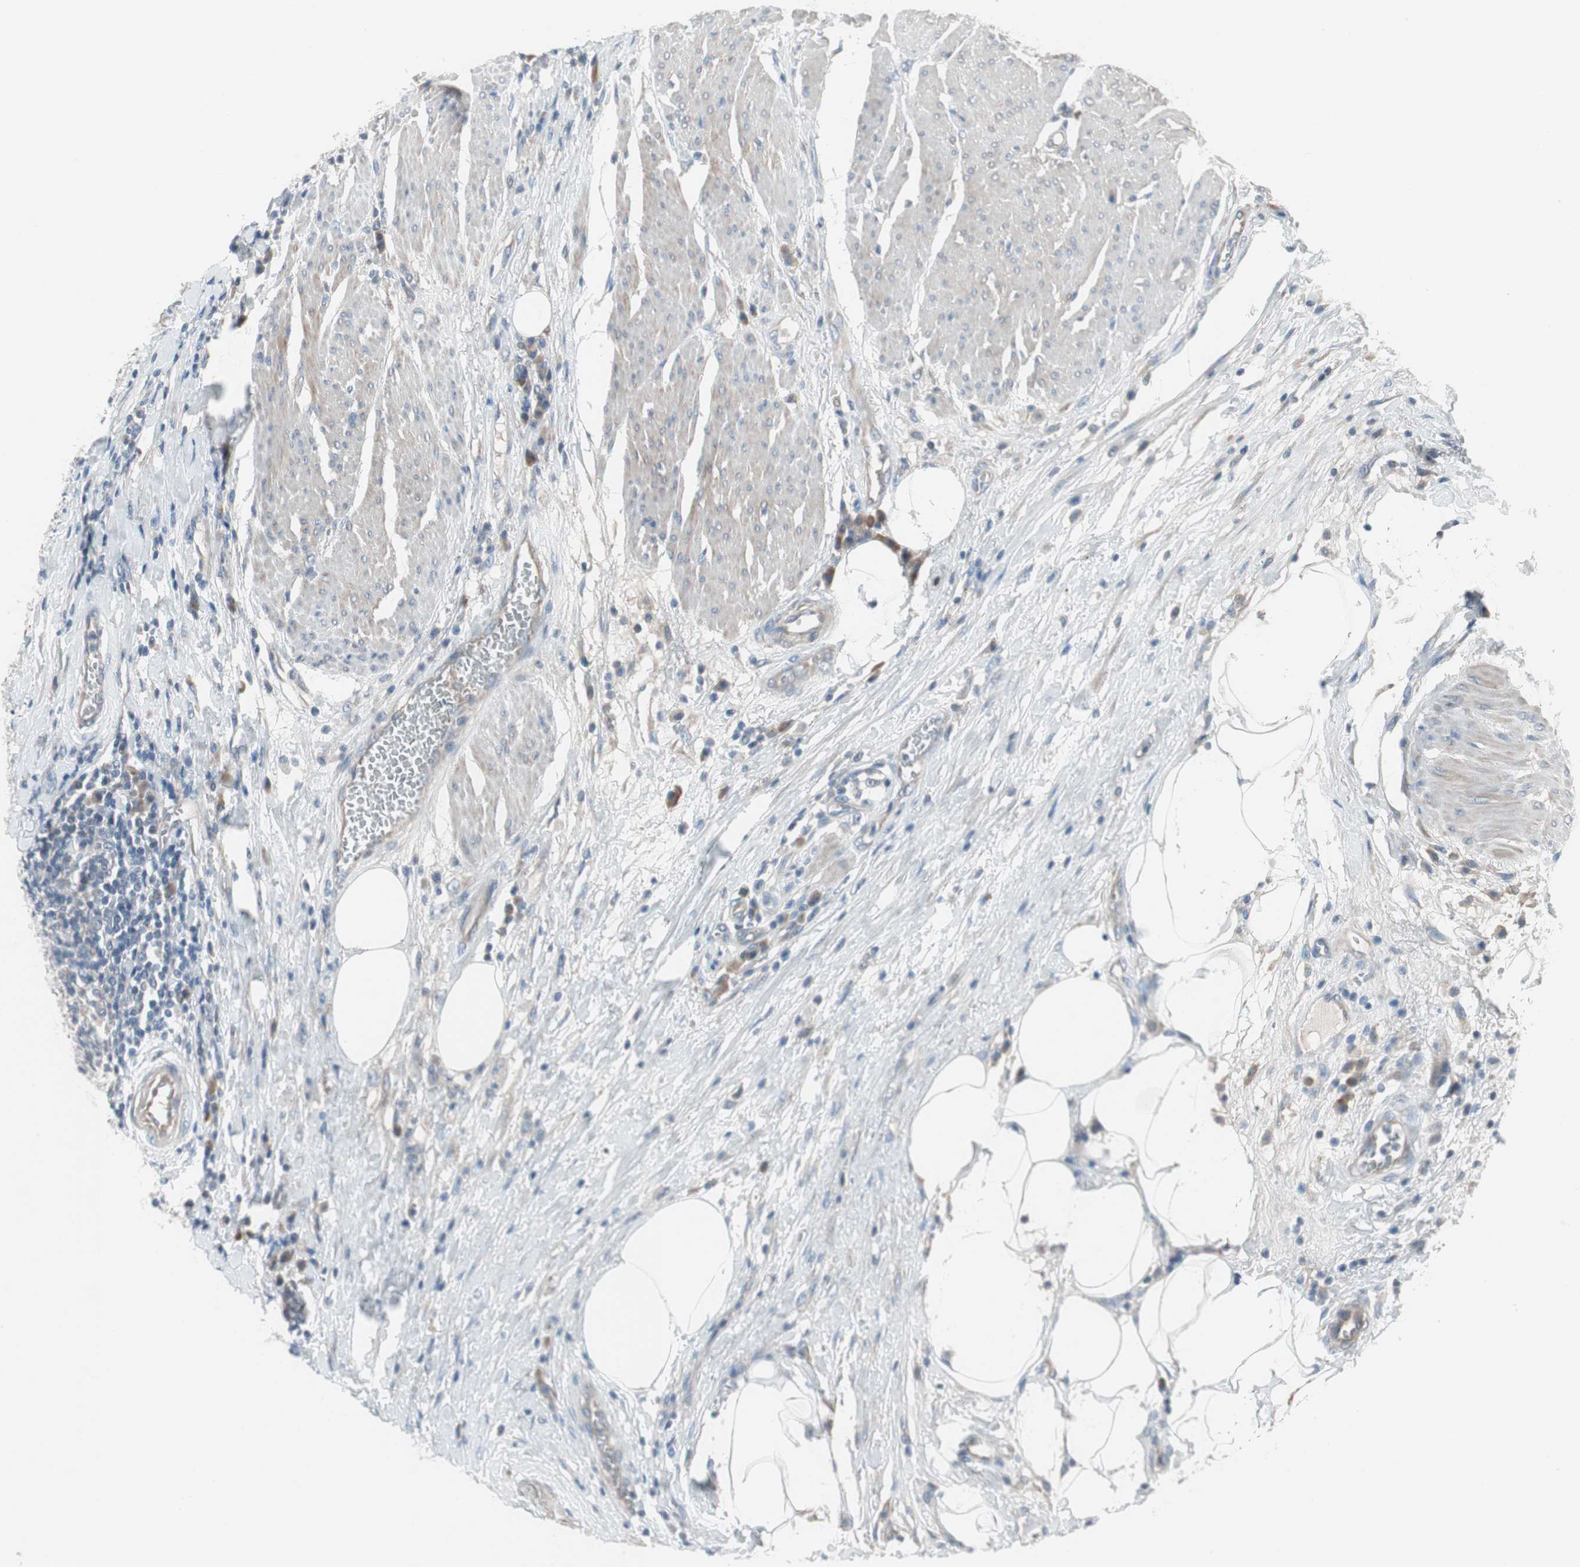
{"staining": {"intensity": "negative", "quantity": "none", "location": "none"}, "tissue": "urothelial cancer", "cell_type": "Tumor cells", "image_type": "cancer", "snomed": [{"axis": "morphology", "description": "Urothelial carcinoma, High grade"}, {"axis": "topography", "description": "Urinary bladder"}], "caption": "This is an immunohistochemistry (IHC) photomicrograph of human urothelial cancer. There is no positivity in tumor cells.", "gene": "PIGR", "patient": {"sex": "male", "age": 61}}